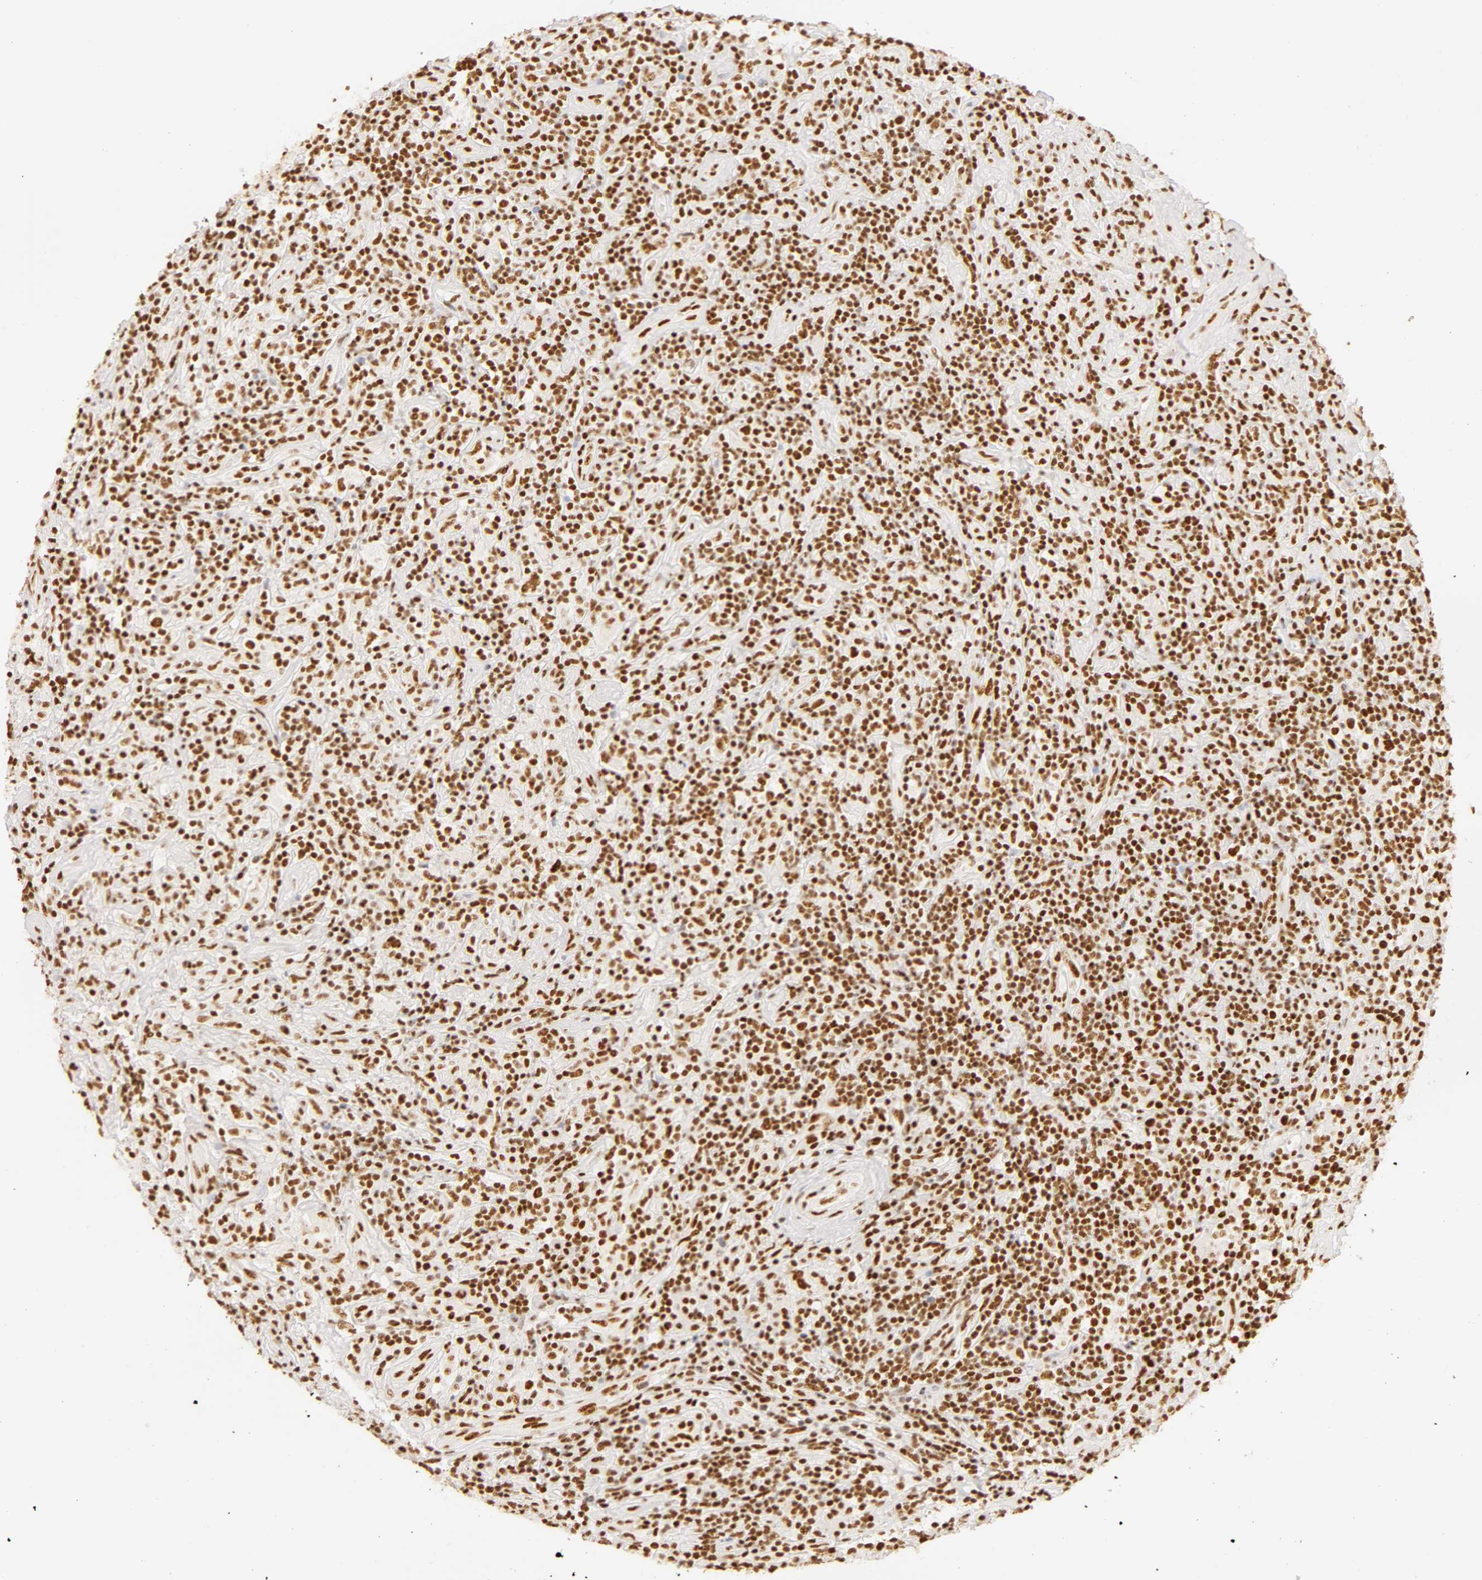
{"staining": {"intensity": "moderate", "quantity": ">75%", "location": "nuclear"}, "tissue": "lymphoma", "cell_type": "Tumor cells", "image_type": "cancer", "snomed": [{"axis": "morphology", "description": "Hodgkin's disease, NOS"}, {"axis": "topography", "description": "Lymph node"}], "caption": "DAB immunohistochemical staining of Hodgkin's disease demonstrates moderate nuclear protein positivity in approximately >75% of tumor cells.", "gene": "RBM39", "patient": {"sex": "male", "age": 46}}